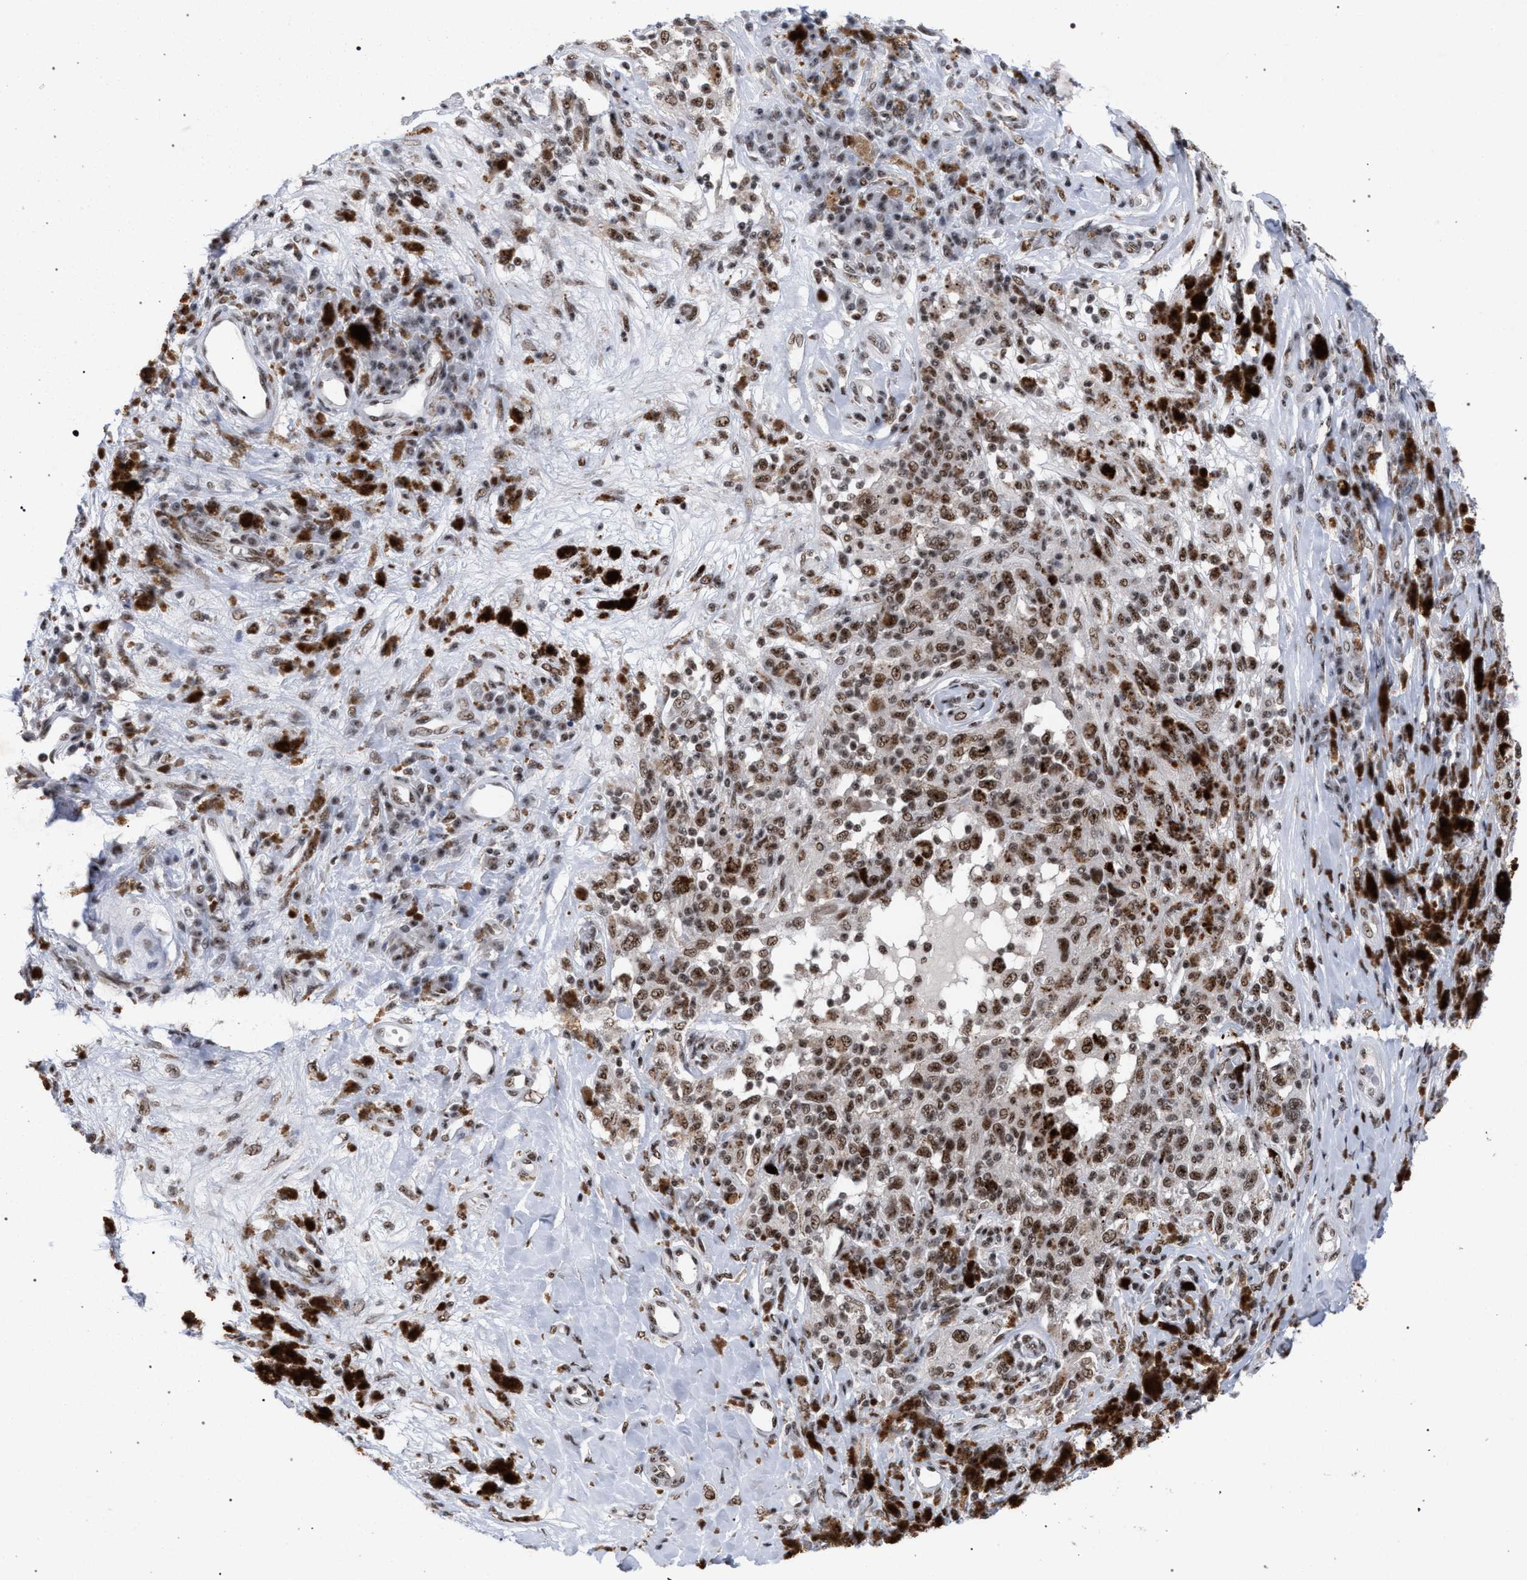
{"staining": {"intensity": "moderate", "quantity": ">75%", "location": "nuclear"}, "tissue": "melanoma", "cell_type": "Tumor cells", "image_type": "cancer", "snomed": [{"axis": "morphology", "description": "Malignant melanoma, NOS"}, {"axis": "topography", "description": "Skin"}], "caption": "About >75% of tumor cells in malignant melanoma exhibit moderate nuclear protein positivity as visualized by brown immunohistochemical staining.", "gene": "SCAF4", "patient": {"sex": "female", "age": 73}}